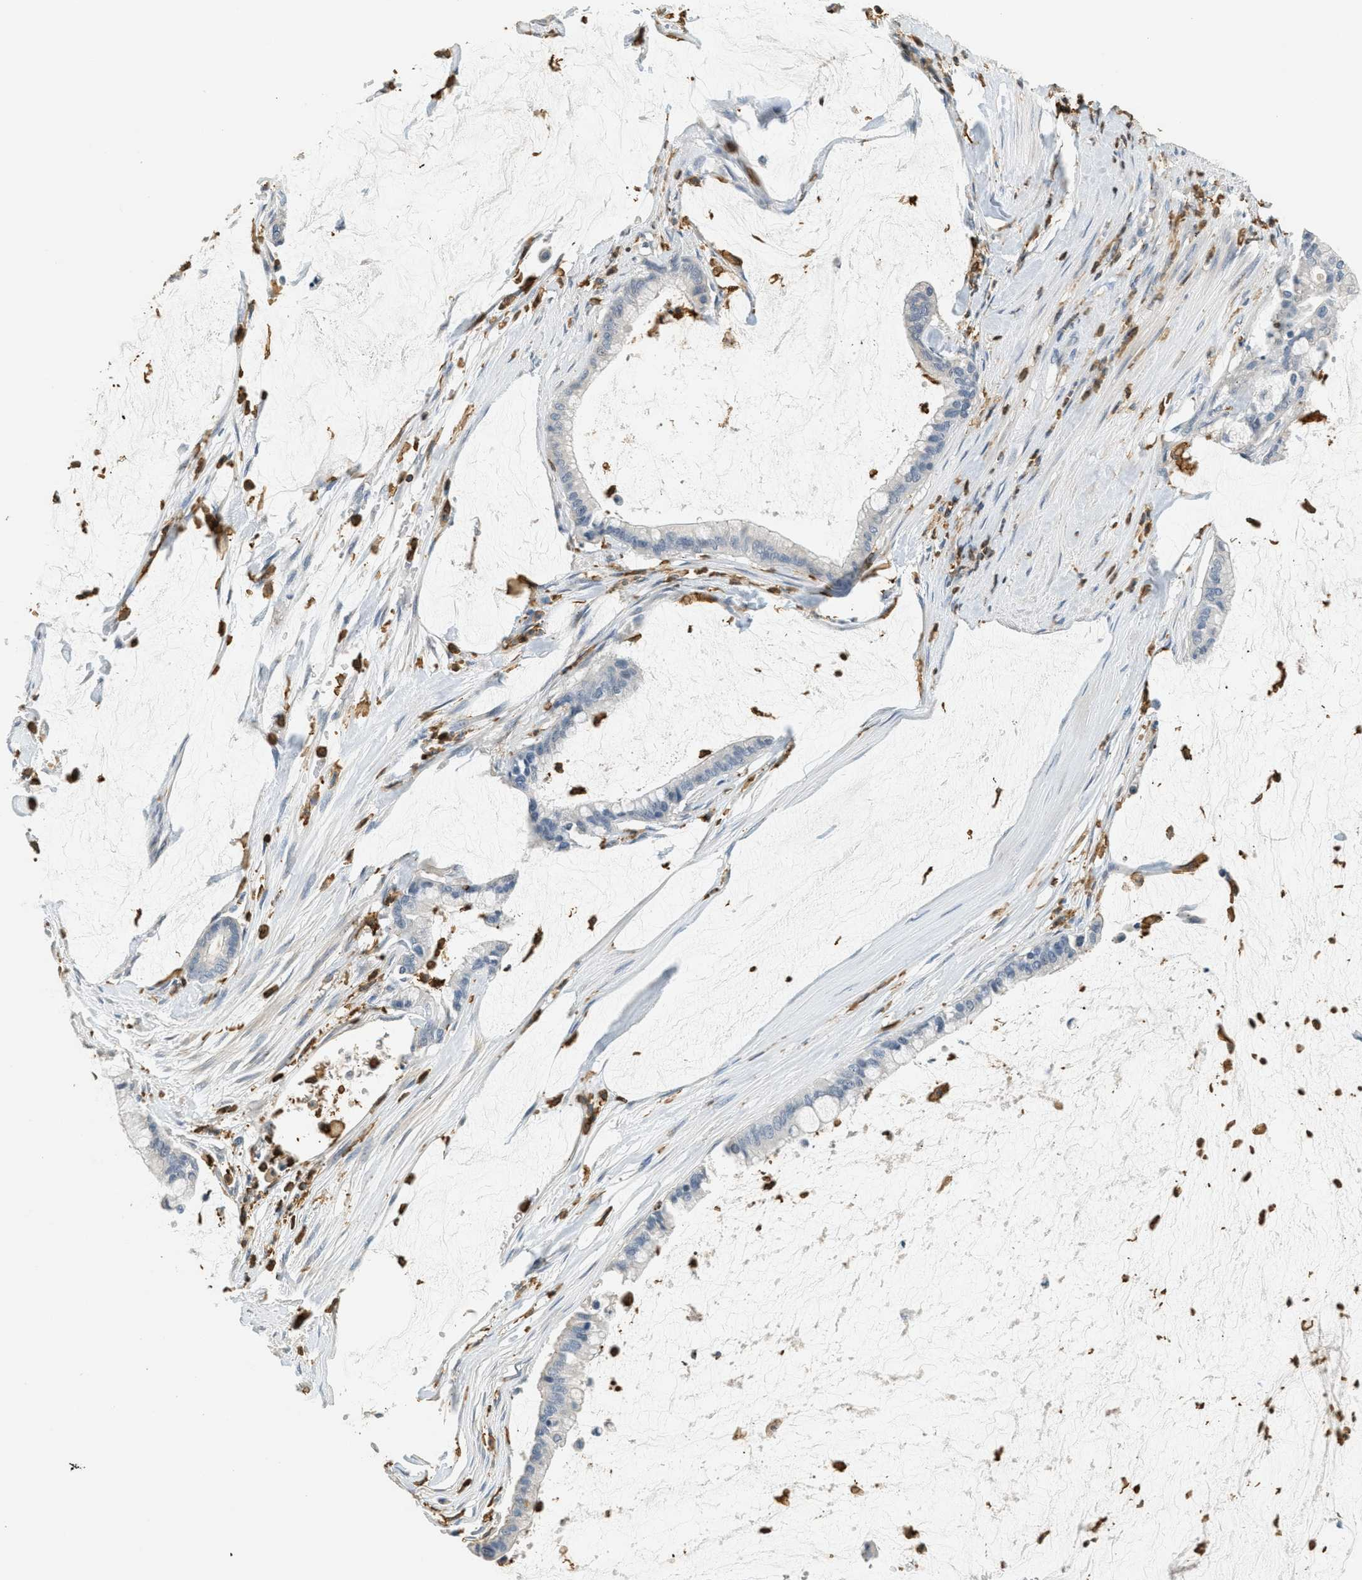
{"staining": {"intensity": "negative", "quantity": "none", "location": "none"}, "tissue": "pancreatic cancer", "cell_type": "Tumor cells", "image_type": "cancer", "snomed": [{"axis": "morphology", "description": "Adenocarcinoma, NOS"}, {"axis": "topography", "description": "Pancreas"}], "caption": "This is a histopathology image of IHC staining of pancreatic cancer, which shows no positivity in tumor cells.", "gene": "LSP1", "patient": {"sex": "male", "age": 41}}